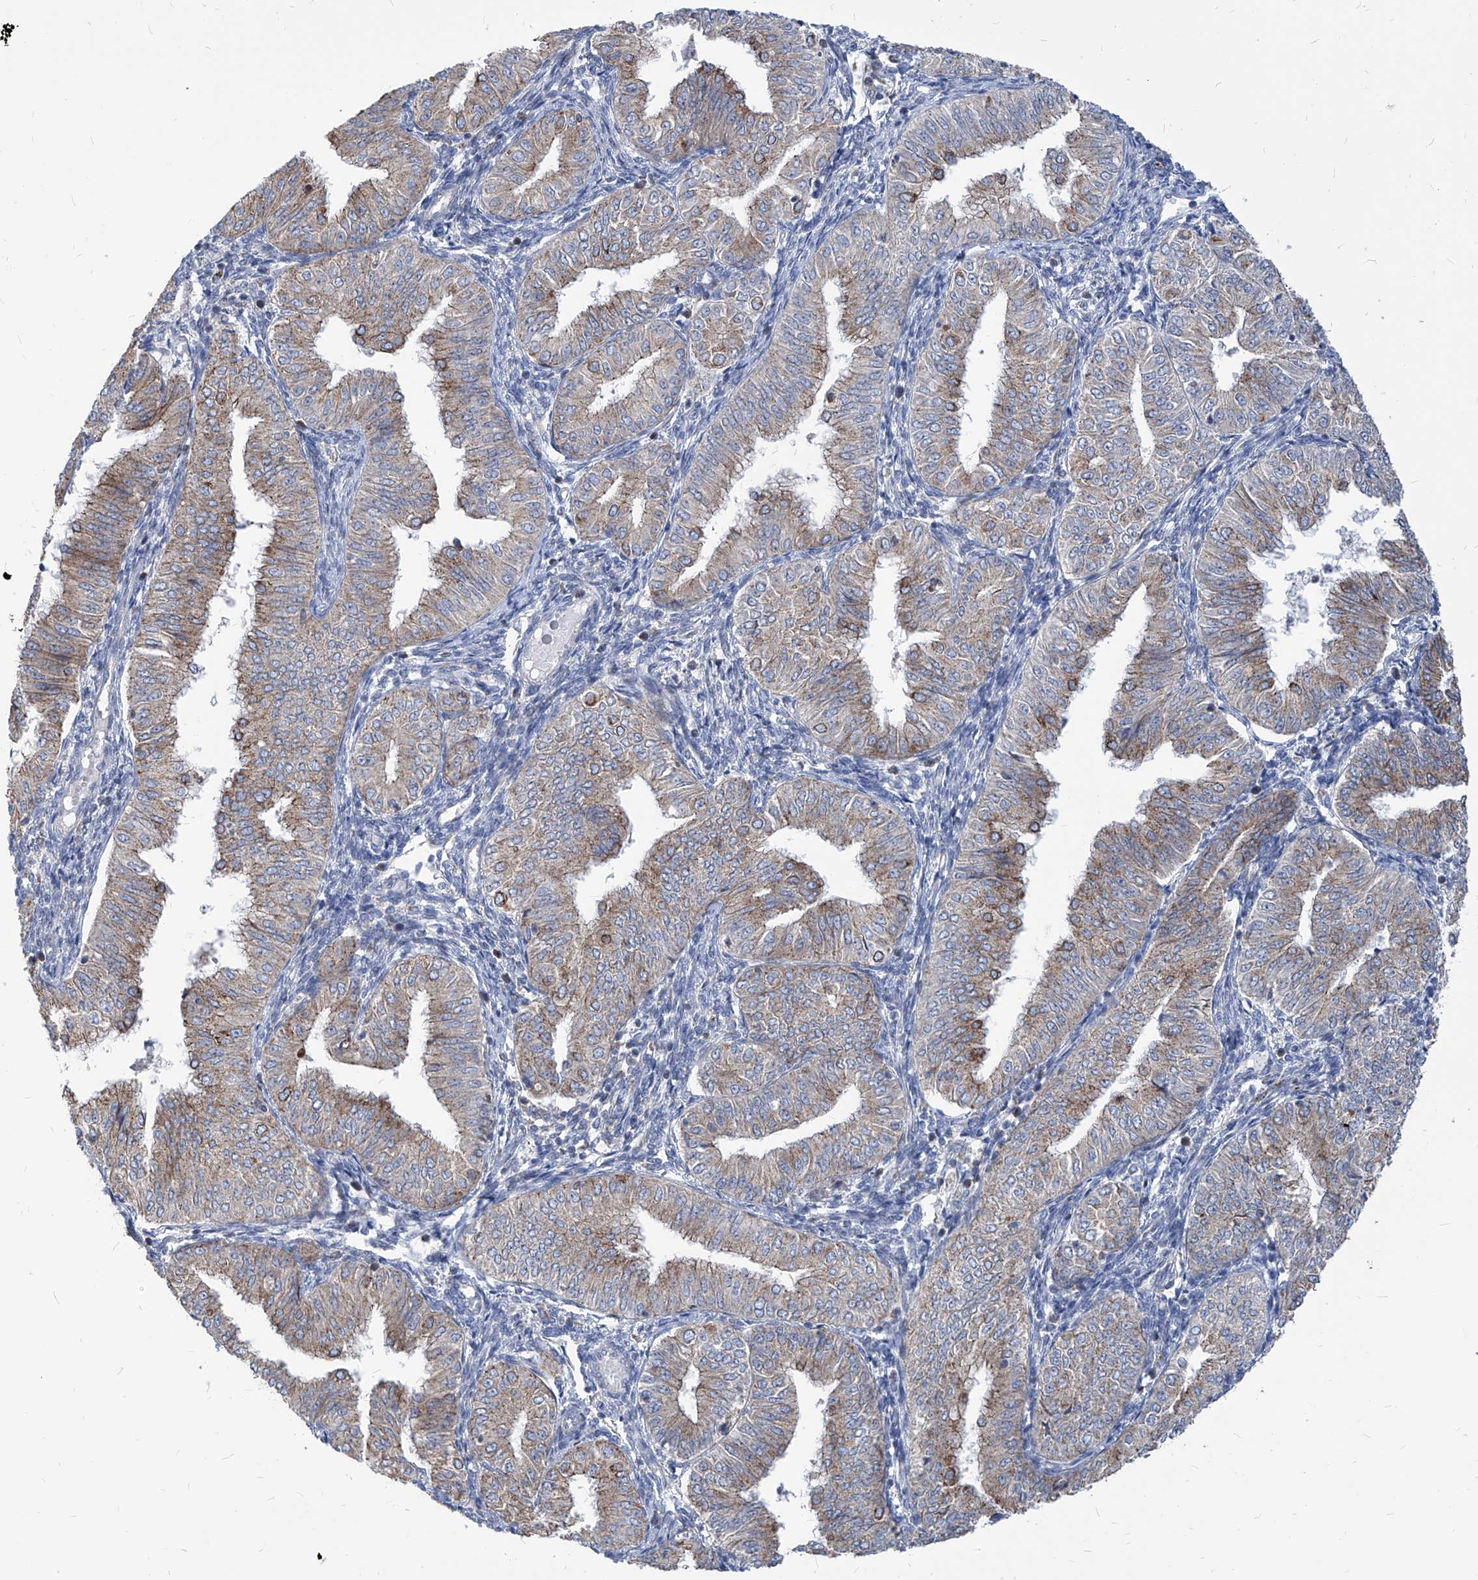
{"staining": {"intensity": "moderate", "quantity": "25%-75%", "location": "cytoplasmic/membranous"}, "tissue": "endometrial cancer", "cell_type": "Tumor cells", "image_type": "cancer", "snomed": [{"axis": "morphology", "description": "Normal tissue, NOS"}, {"axis": "morphology", "description": "Adenocarcinoma, NOS"}, {"axis": "topography", "description": "Endometrium"}], "caption": "A brown stain shows moderate cytoplasmic/membranous expression of a protein in endometrial cancer (adenocarcinoma) tumor cells.", "gene": "AGPS", "patient": {"sex": "female", "age": 53}}